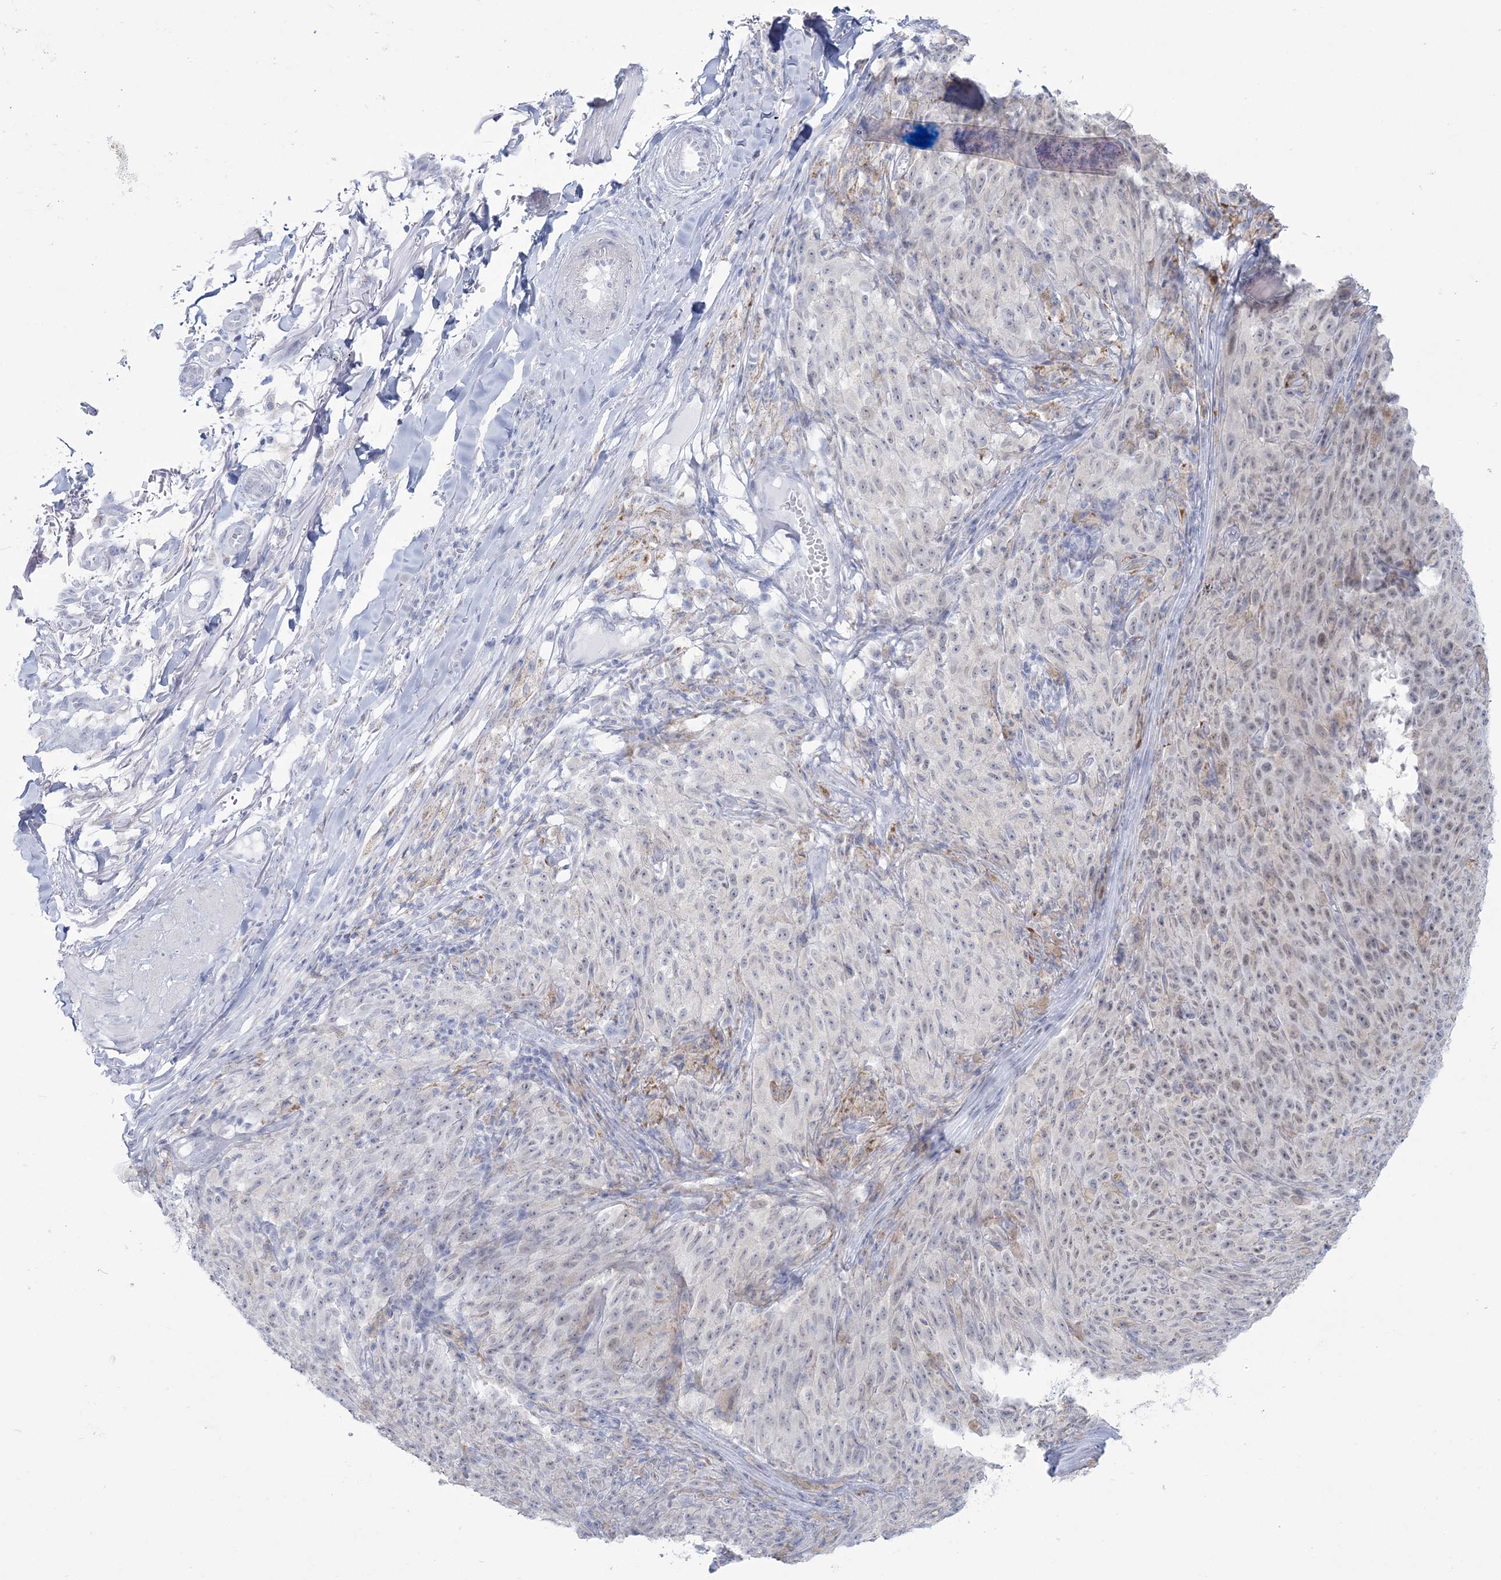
{"staining": {"intensity": "weak", "quantity": "25%-75%", "location": "nuclear"}, "tissue": "melanoma", "cell_type": "Tumor cells", "image_type": "cancer", "snomed": [{"axis": "morphology", "description": "Malignant melanoma, NOS"}, {"axis": "topography", "description": "Skin"}], "caption": "Malignant melanoma stained with immunohistochemistry (IHC) reveals weak nuclear staining in approximately 25%-75% of tumor cells. The staining is performed using DAB (3,3'-diaminobenzidine) brown chromogen to label protein expression. The nuclei are counter-stained blue using hematoxylin.", "gene": "ZNF843", "patient": {"sex": "female", "age": 82}}